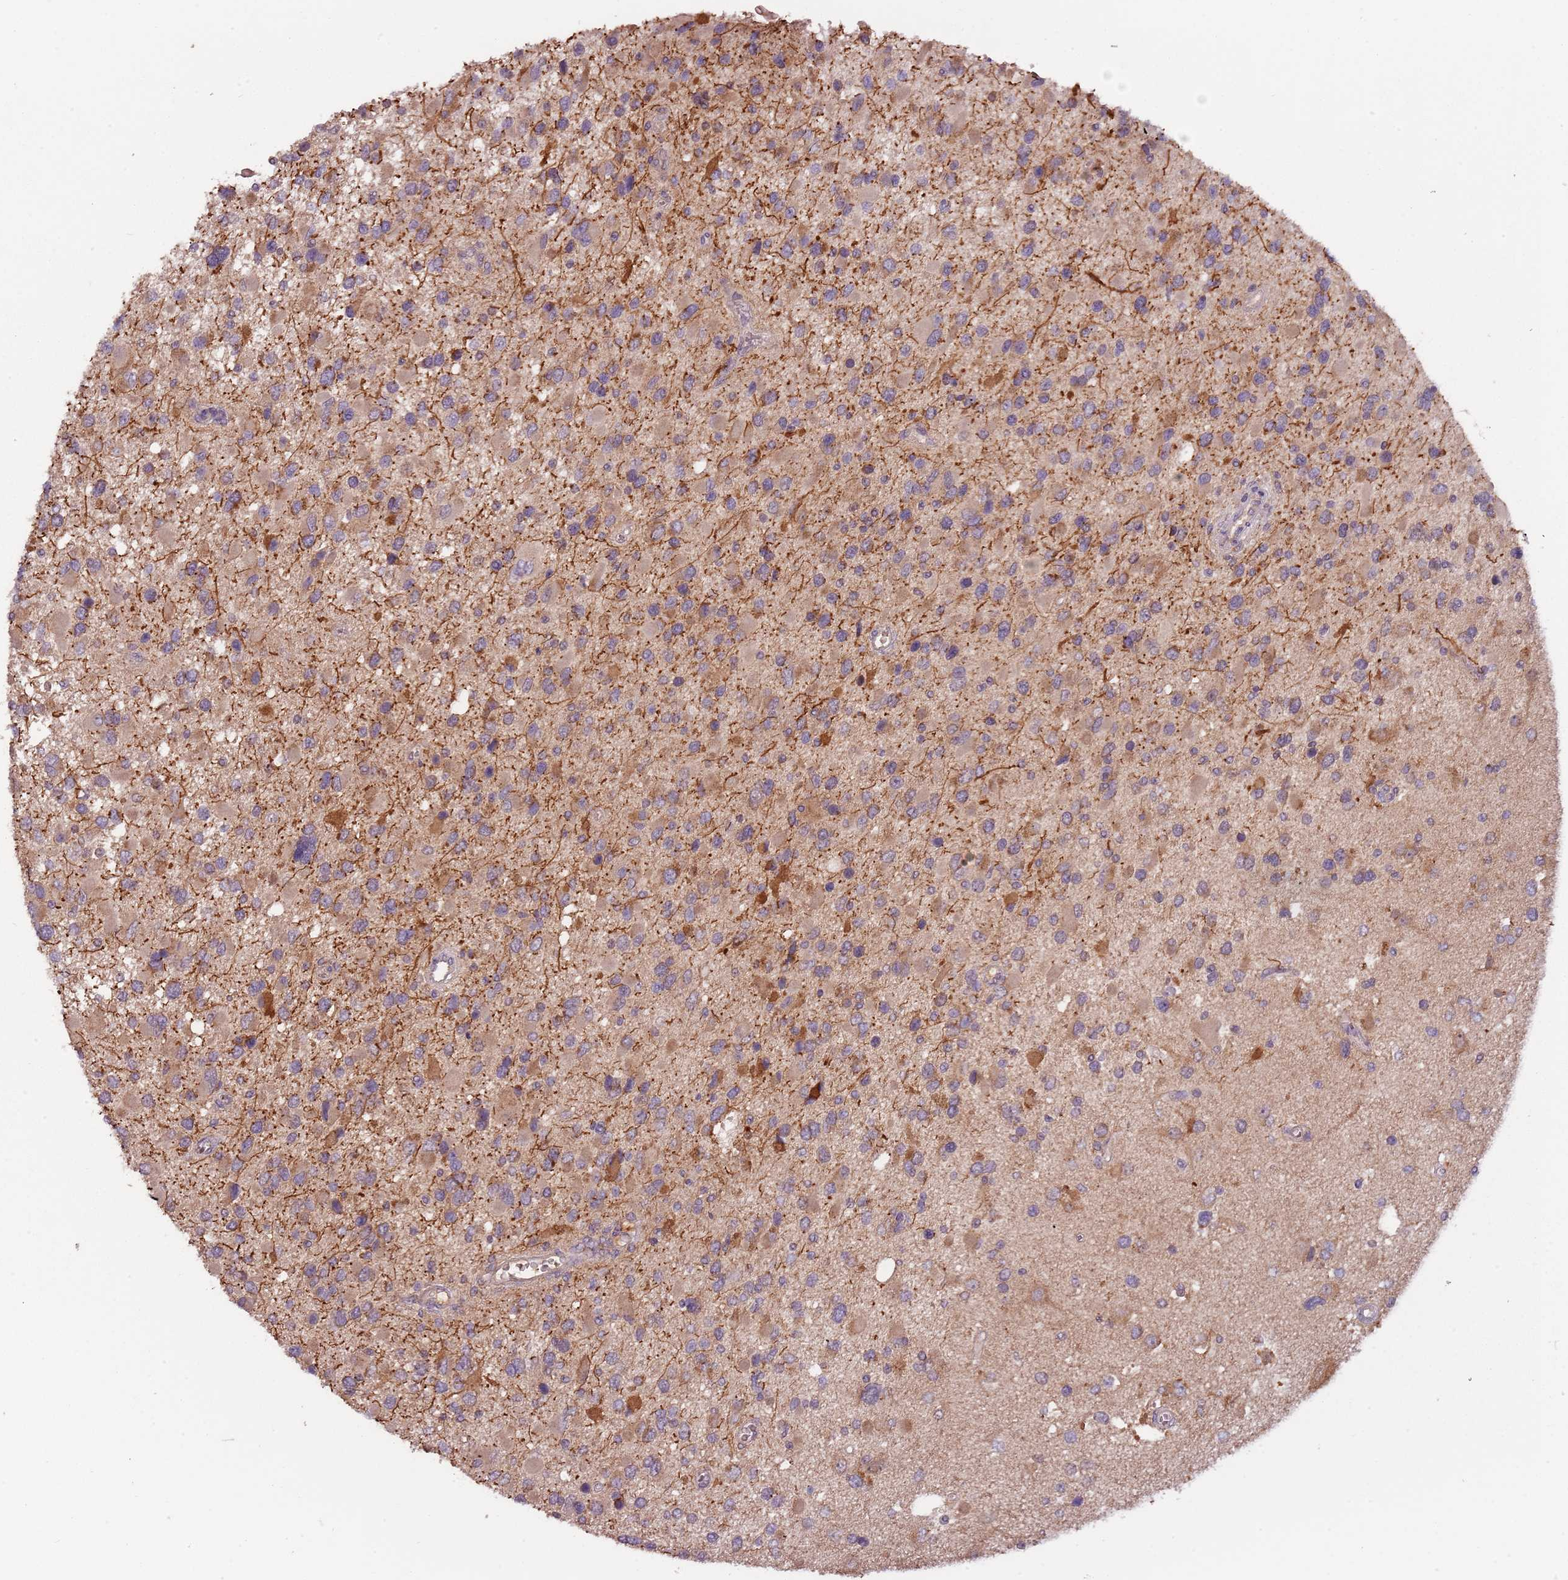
{"staining": {"intensity": "moderate", "quantity": ">75%", "location": "cytoplasmic/membranous"}, "tissue": "glioma", "cell_type": "Tumor cells", "image_type": "cancer", "snomed": [{"axis": "morphology", "description": "Glioma, malignant, High grade"}, {"axis": "topography", "description": "Brain"}], "caption": "Immunohistochemical staining of human malignant glioma (high-grade) reveals medium levels of moderate cytoplasmic/membranous positivity in approximately >75% of tumor cells.", "gene": "FECH", "patient": {"sex": "male", "age": 53}}